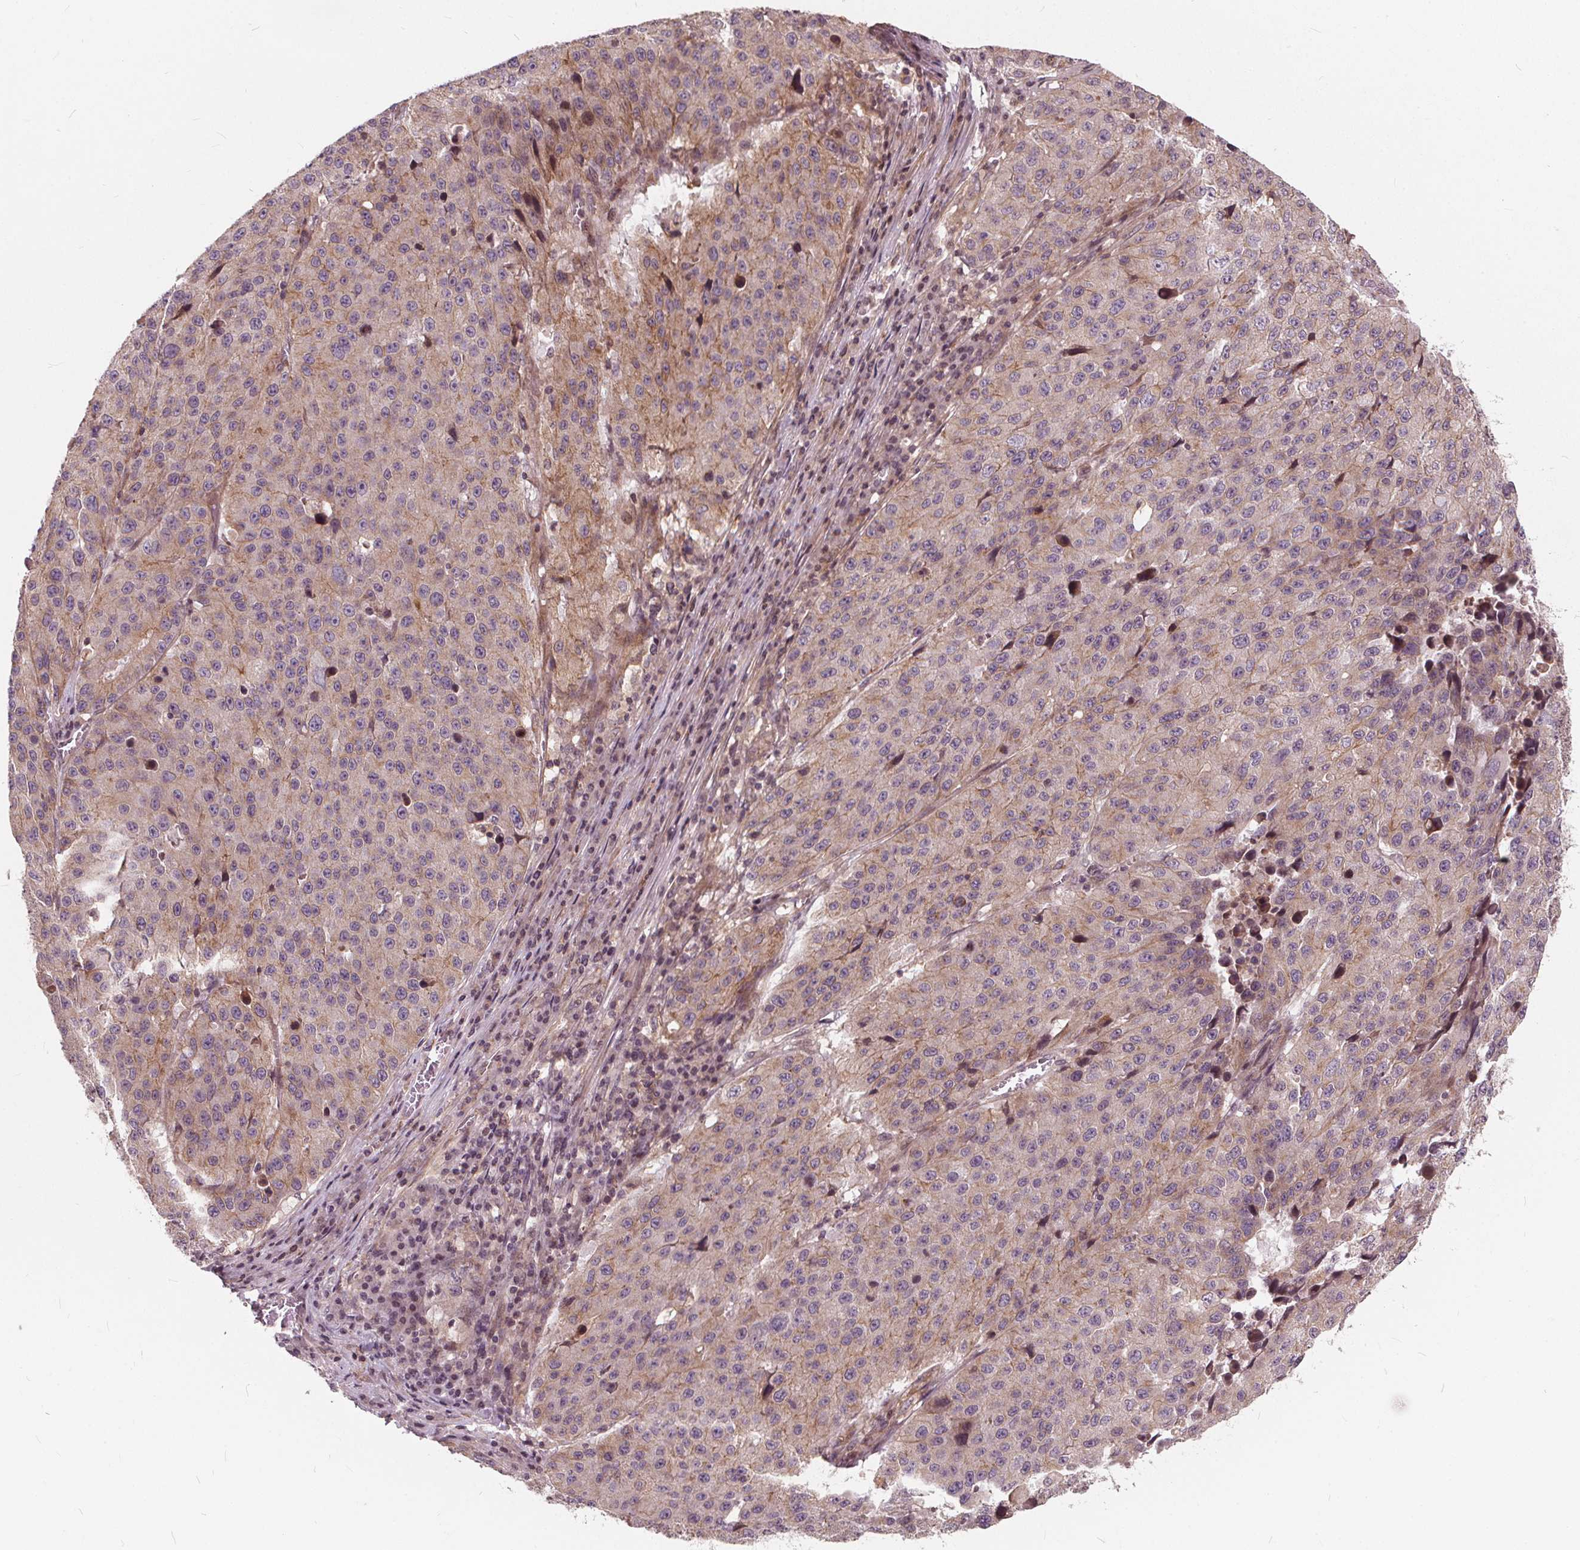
{"staining": {"intensity": "weak", "quantity": ">75%", "location": "cytoplasmic/membranous"}, "tissue": "stomach cancer", "cell_type": "Tumor cells", "image_type": "cancer", "snomed": [{"axis": "morphology", "description": "Adenocarcinoma, NOS"}, {"axis": "topography", "description": "Stomach"}], "caption": "IHC staining of stomach cancer, which exhibits low levels of weak cytoplasmic/membranous expression in approximately >75% of tumor cells indicating weak cytoplasmic/membranous protein positivity. The staining was performed using DAB (3,3'-diaminobenzidine) (brown) for protein detection and nuclei were counterstained in hematoxylin (blue).", "gene": "INPP5E", "patient": {"sex": "male", "age": 71}}